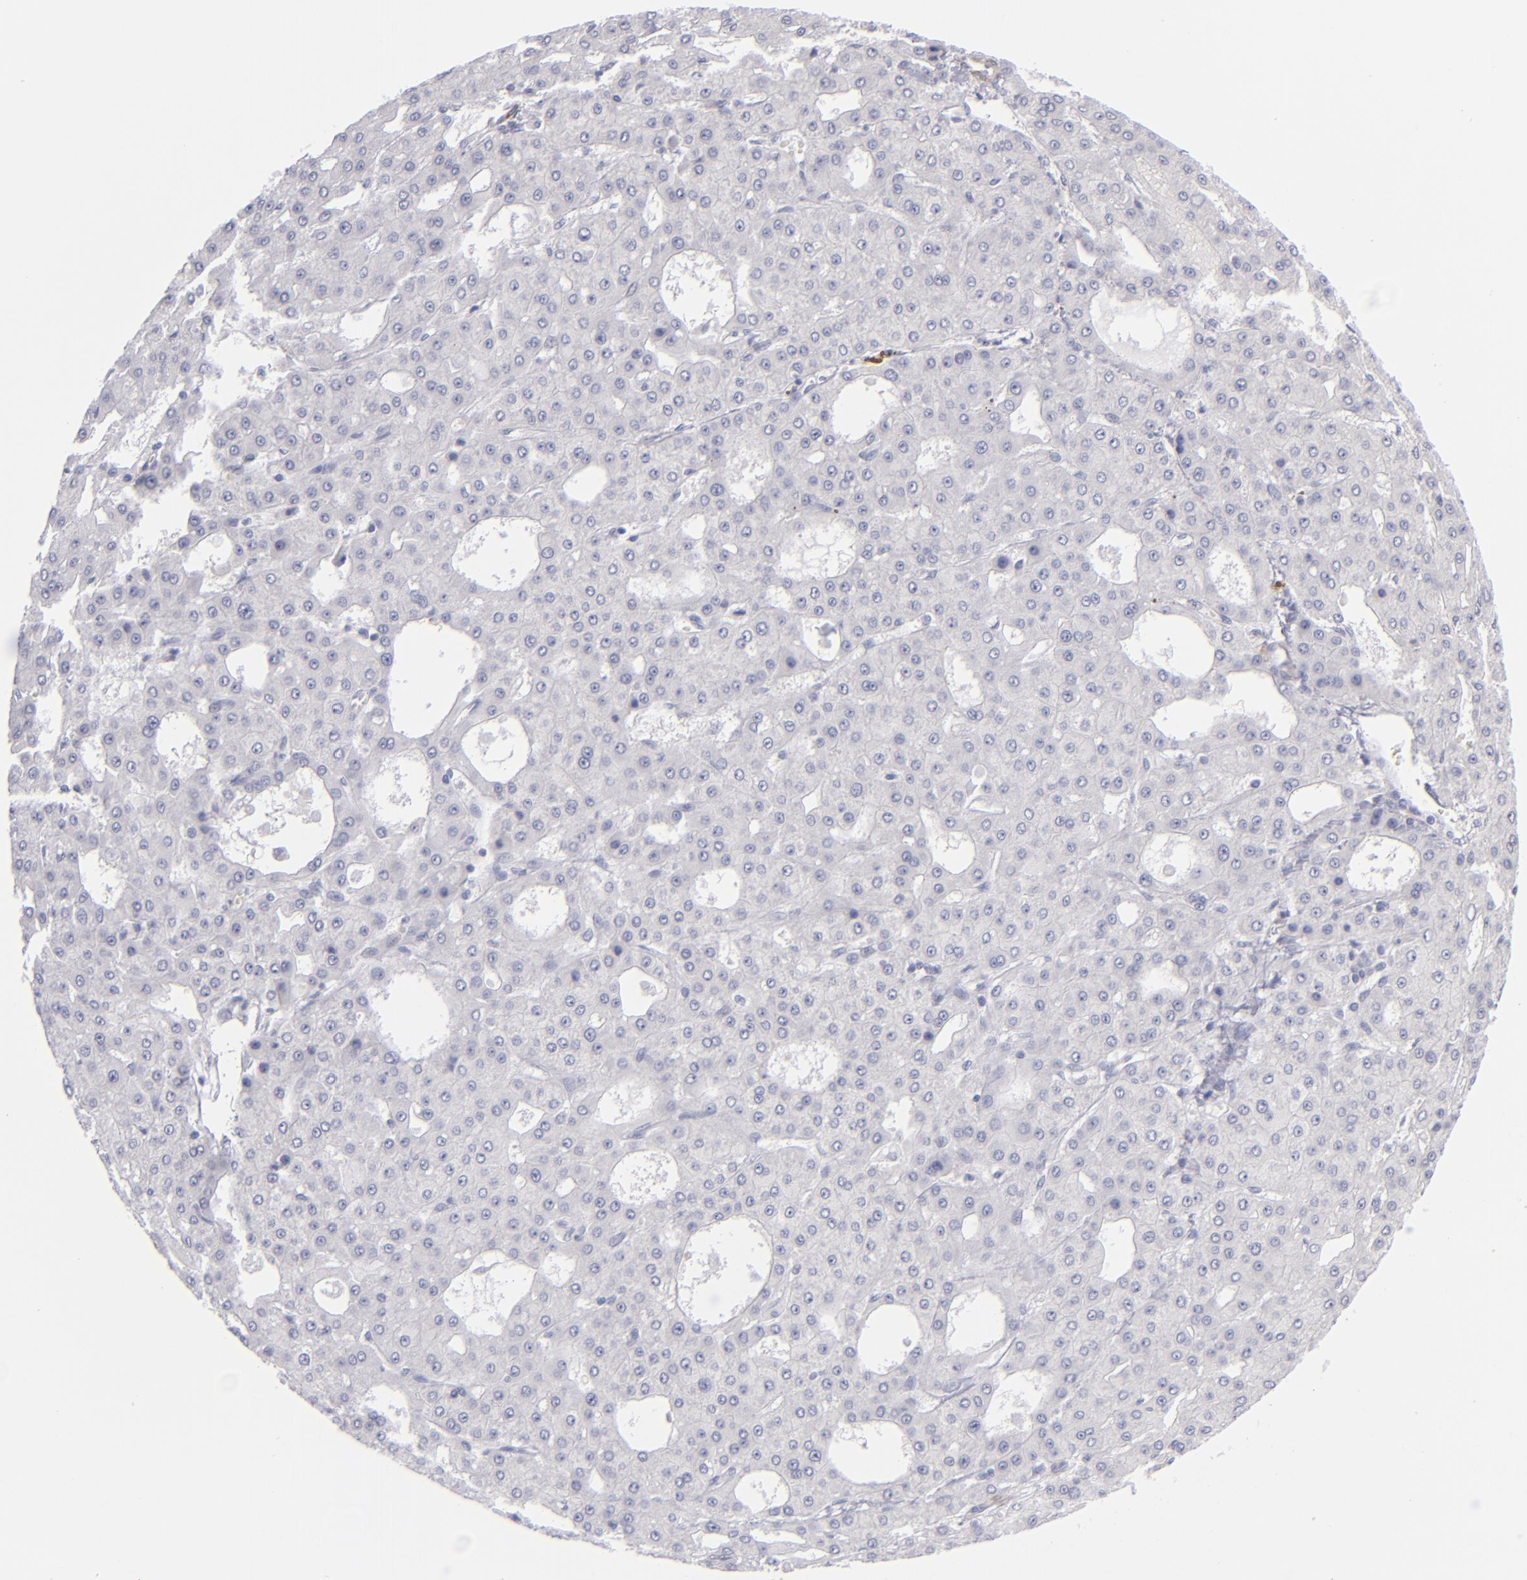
{"staining": {"intensity": "negative", "quantity": "none", "location": "none"}, "tissue": "liver cancer", "cell_type": "Tumor cells", "image_type": "cancer", "snomed": [{"axis": "morphology", "description": "Carcinoma, Hepatocellular, NOS"}, {"axis": "topography", "description": "Liver"}], "caption": "This is an immunohistochemistry (IHC) micrograph of human liver cancer. There is no staining in tumor cells.", "gene": "MYH11", "patient": {"sex": "male", "age": 47}}